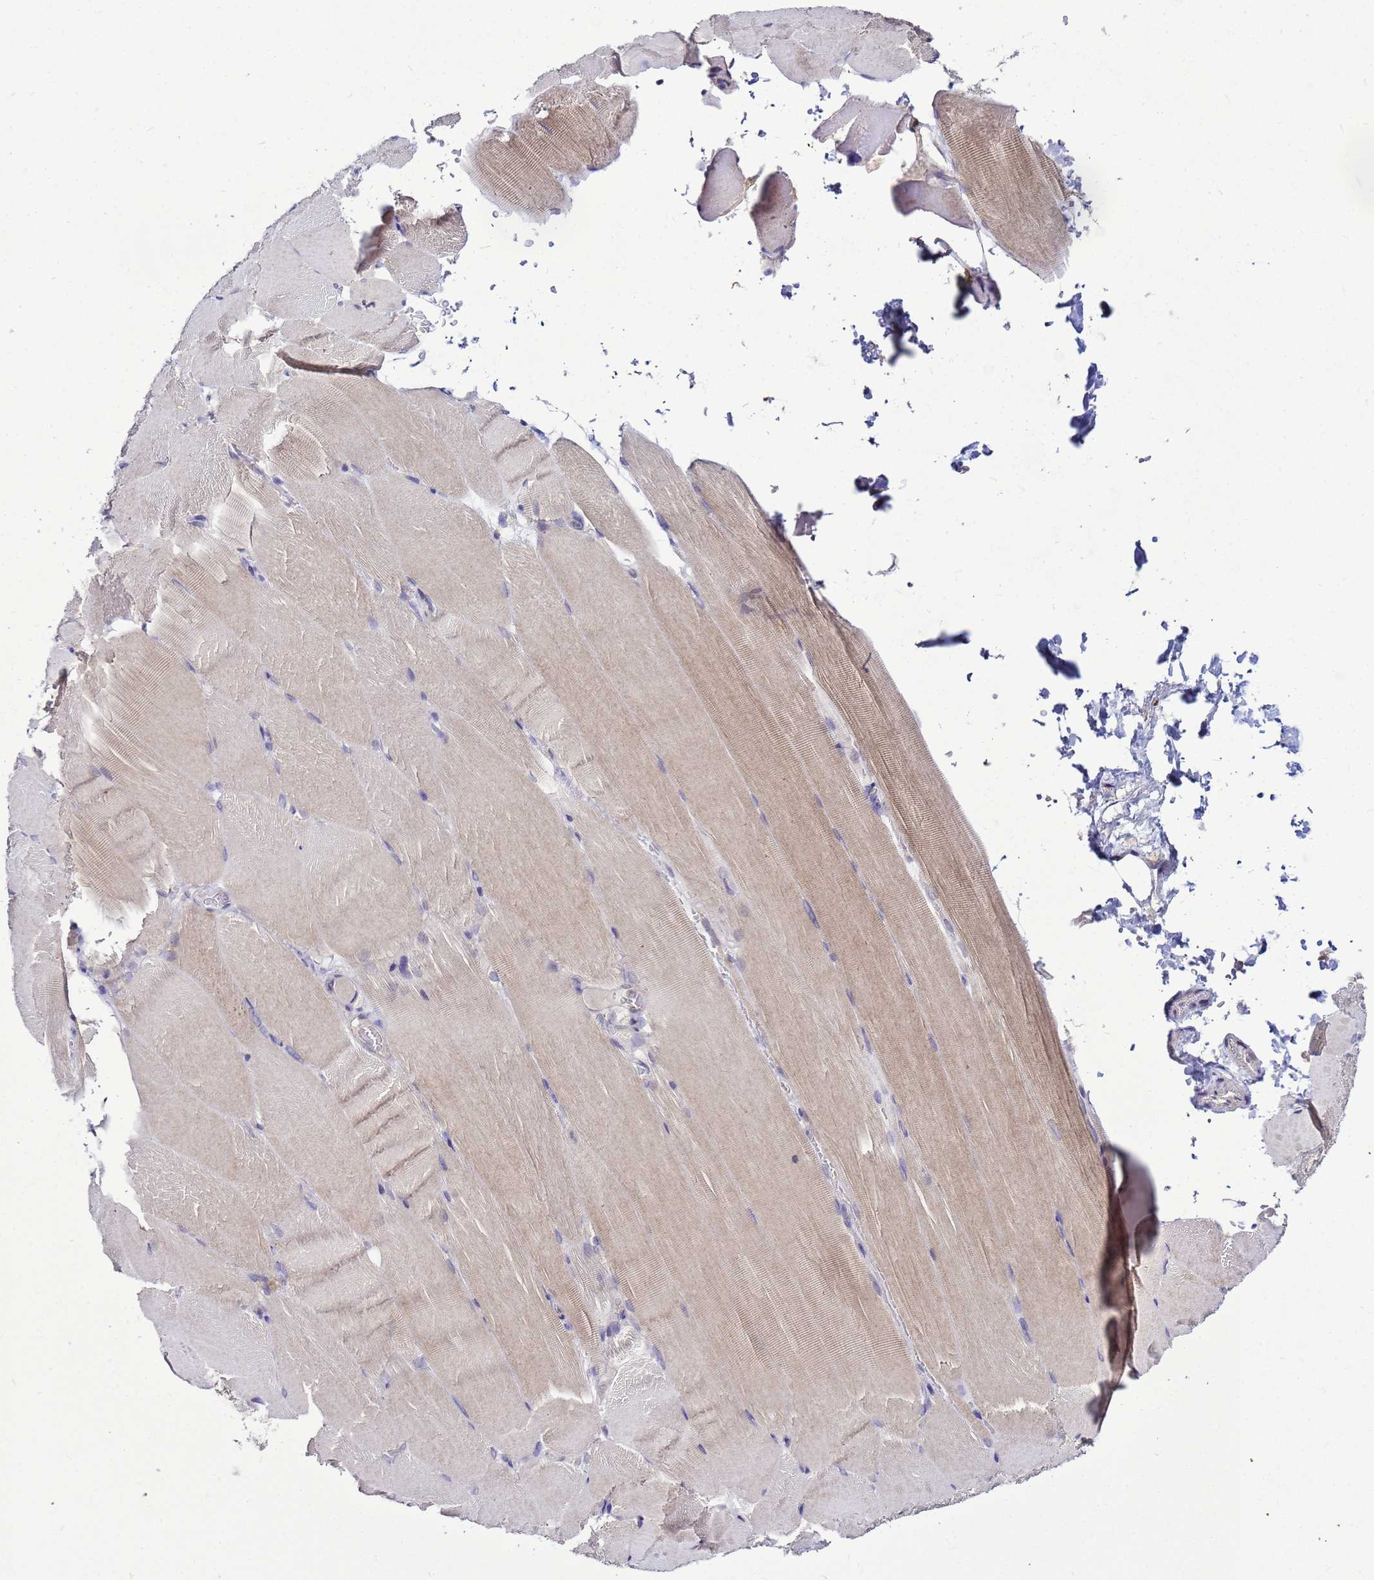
{"staining": {"intensity": "weak", "quantity": "25%-75%", "location": "cytoplasmic/membranous"}, "tissue": "skeletal muscle", "cell_type": "Myocytes", "image_type": "normal", "snomed": [{"axis": "morphology", "description": "Normal tissue, NOS"}, {"axis": "topography", "description": "Skeletal muscle"}, {"axis": "topography", "description": "Parathyroid gland"}], "caption": "About 25%-75% of myocytes in unremarkable human skeletal muscle display weak cytoplasmic/membranous protein positivity as visualized by brown immunohistochemical staining.", "gene": "SAT1", "patient": {"sex": "female", "age": 37}}